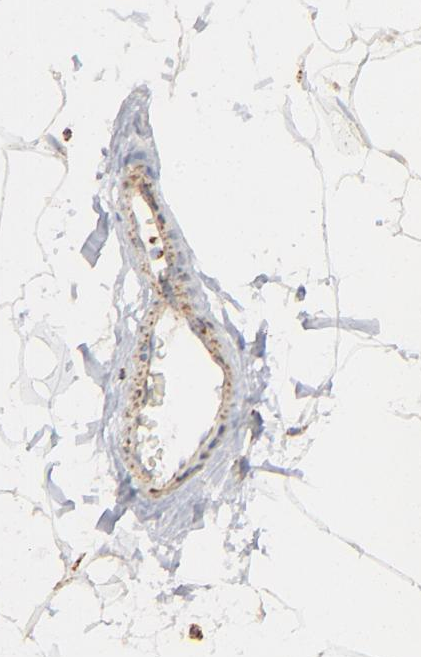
{"staining": {"intensity": "negative", "quantity": "none", "location": "none"}, "tissue": "adipose tissue", "cell_type": "Adipocytes", "image_type": "normal", "snomed": [{"axis": "morphology", "description": "Normal tissue, NOS"}, {"axis": "morphology", "description": "Duct carcinoma"}, {"axis": "topography", "description": "Breast"}, {"axis": "topography", "description": "Adipose tissue"}], "caption": "Immunohistochemistry image of benign adipose tissue: human adipose tissue stained with DAB reveals no significant protein staining in adipocytes.", "gene": "ASB3", "patient": {"sex": "female", "age": 37}}